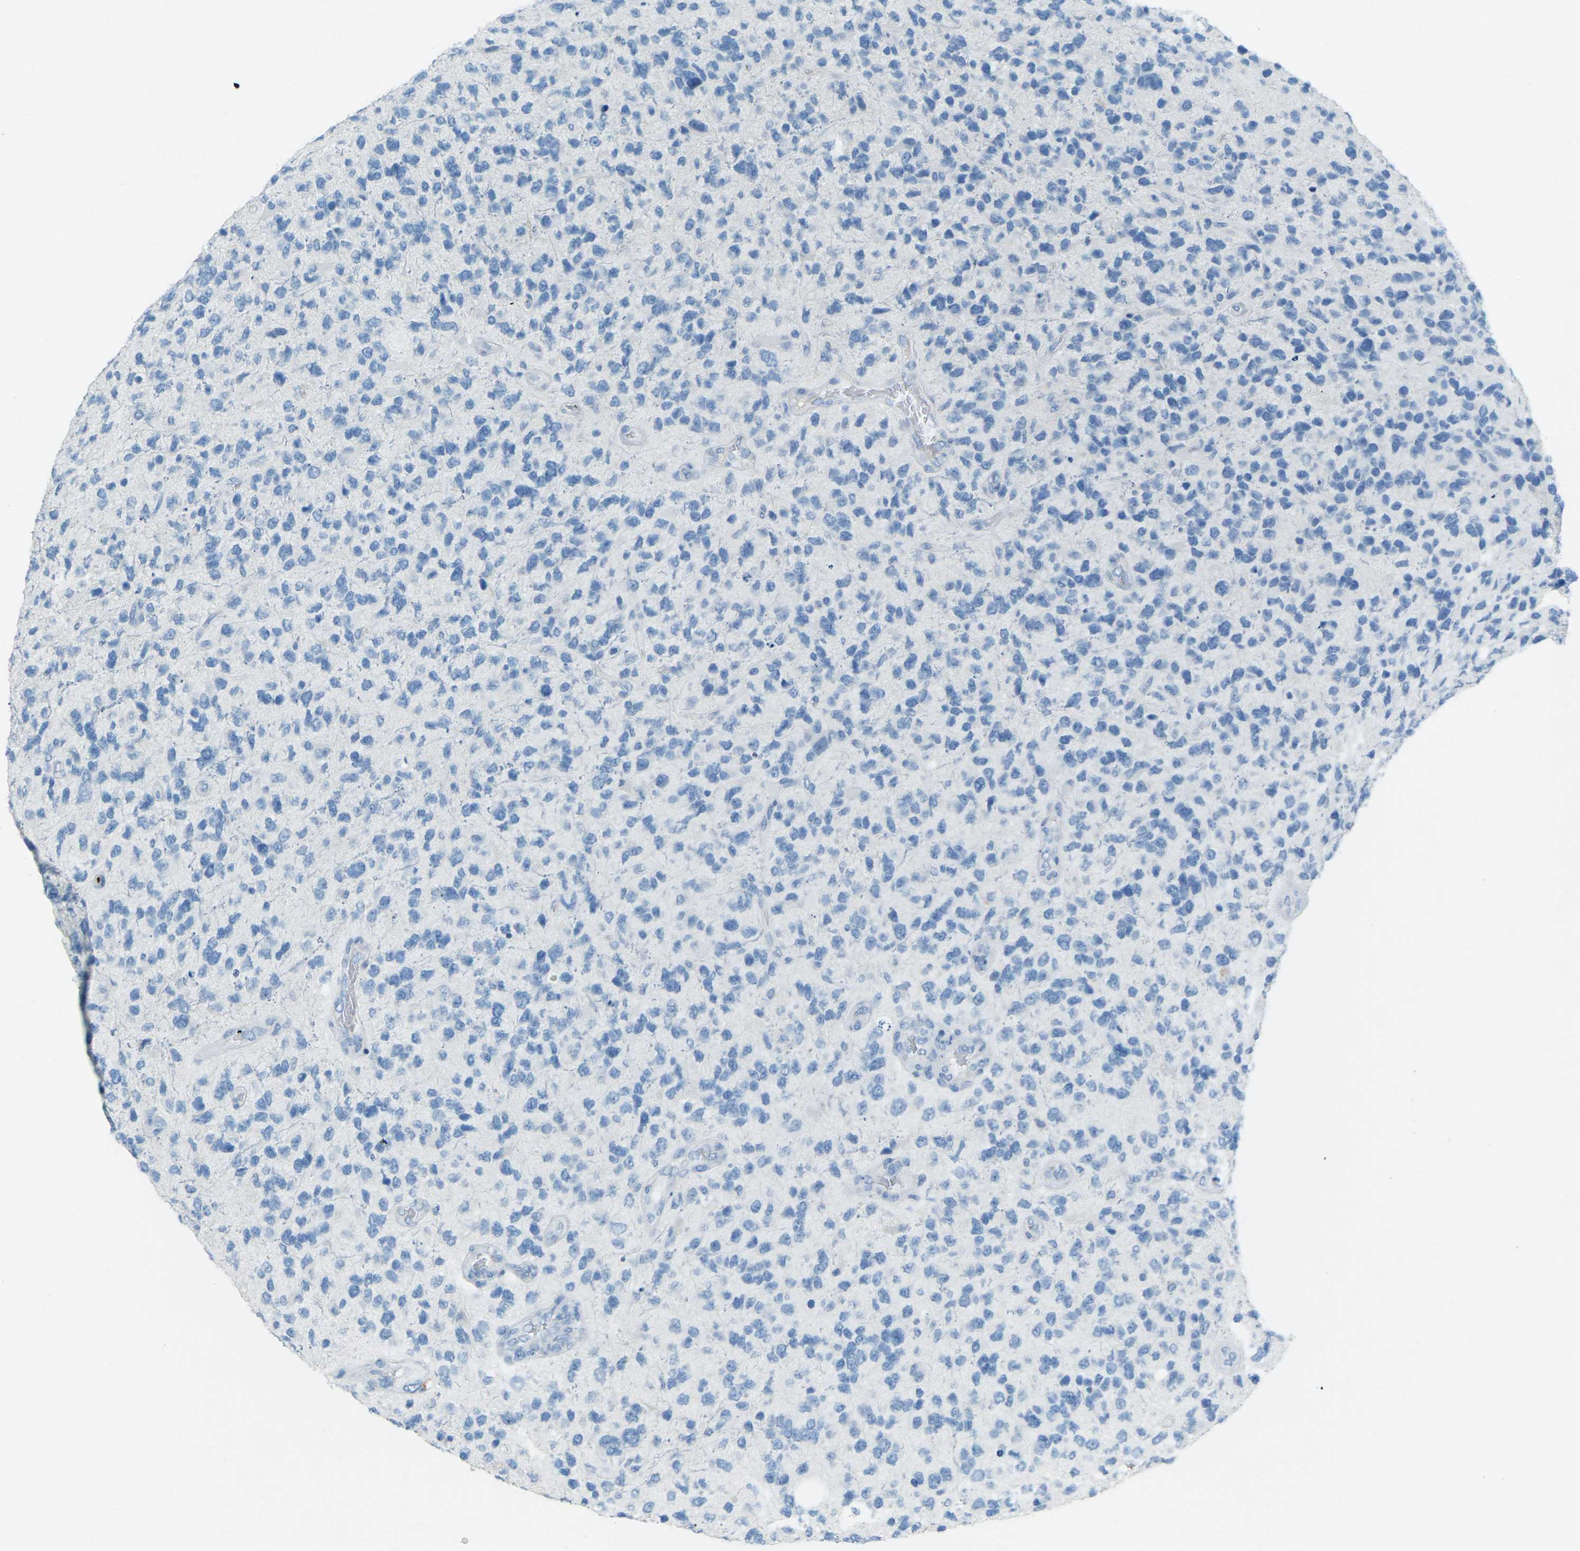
{"staining": {"intensity": "negative", "quantity": "none", "location": "none"}, "tissue": "glioma", "cell_type": "Tumor cells", "image_type": "cancer", "snomed": [{"axis": "morphology", "description": "Glioma, malignant, High grade"}, {"axis": "topography", "description": "Brain"}], "caption": "Immunohistochemistry (IHC) of glioma reveals no expression in tumor cells.", "gene": "CDH16", "patient": {"sex": "female", "age": 58}}